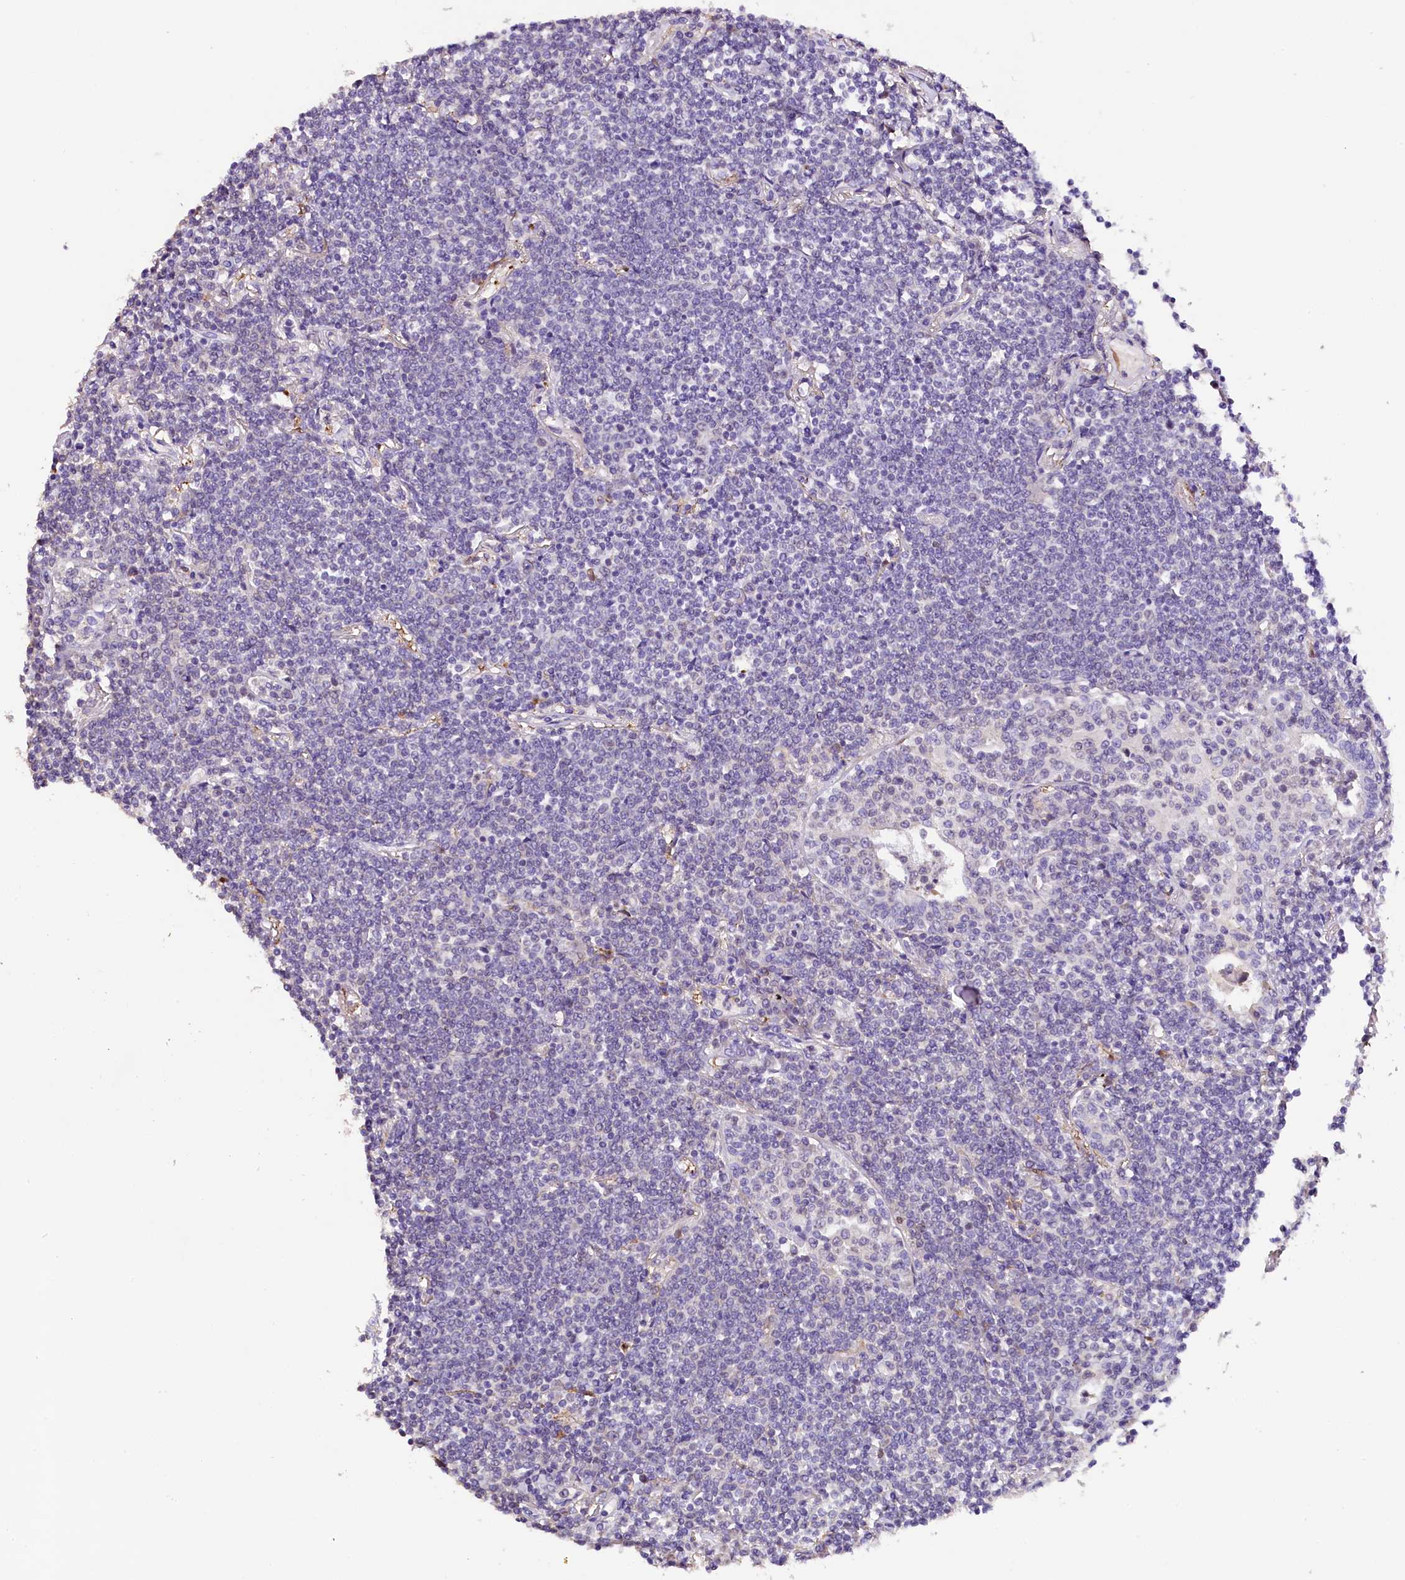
{"staining": {"intensity": "negative", "quantity": "none", "location": "none"}, "tissue": "lymphoma", "cell_type": "Tumor cells", "image_type": "cancer", "snomed": [{"axis": "morphology", "description": "Malignant lymphoma, non-Hodgkin's type, Low grade"}, {"axis": "topography", "description": "Lung"}], "caption": "Histopathology image shows no protein staining in tumor cells of lymphoma tissue.", "gene": "MEX3B", "patient": {"sex": "female", "age": 71}}